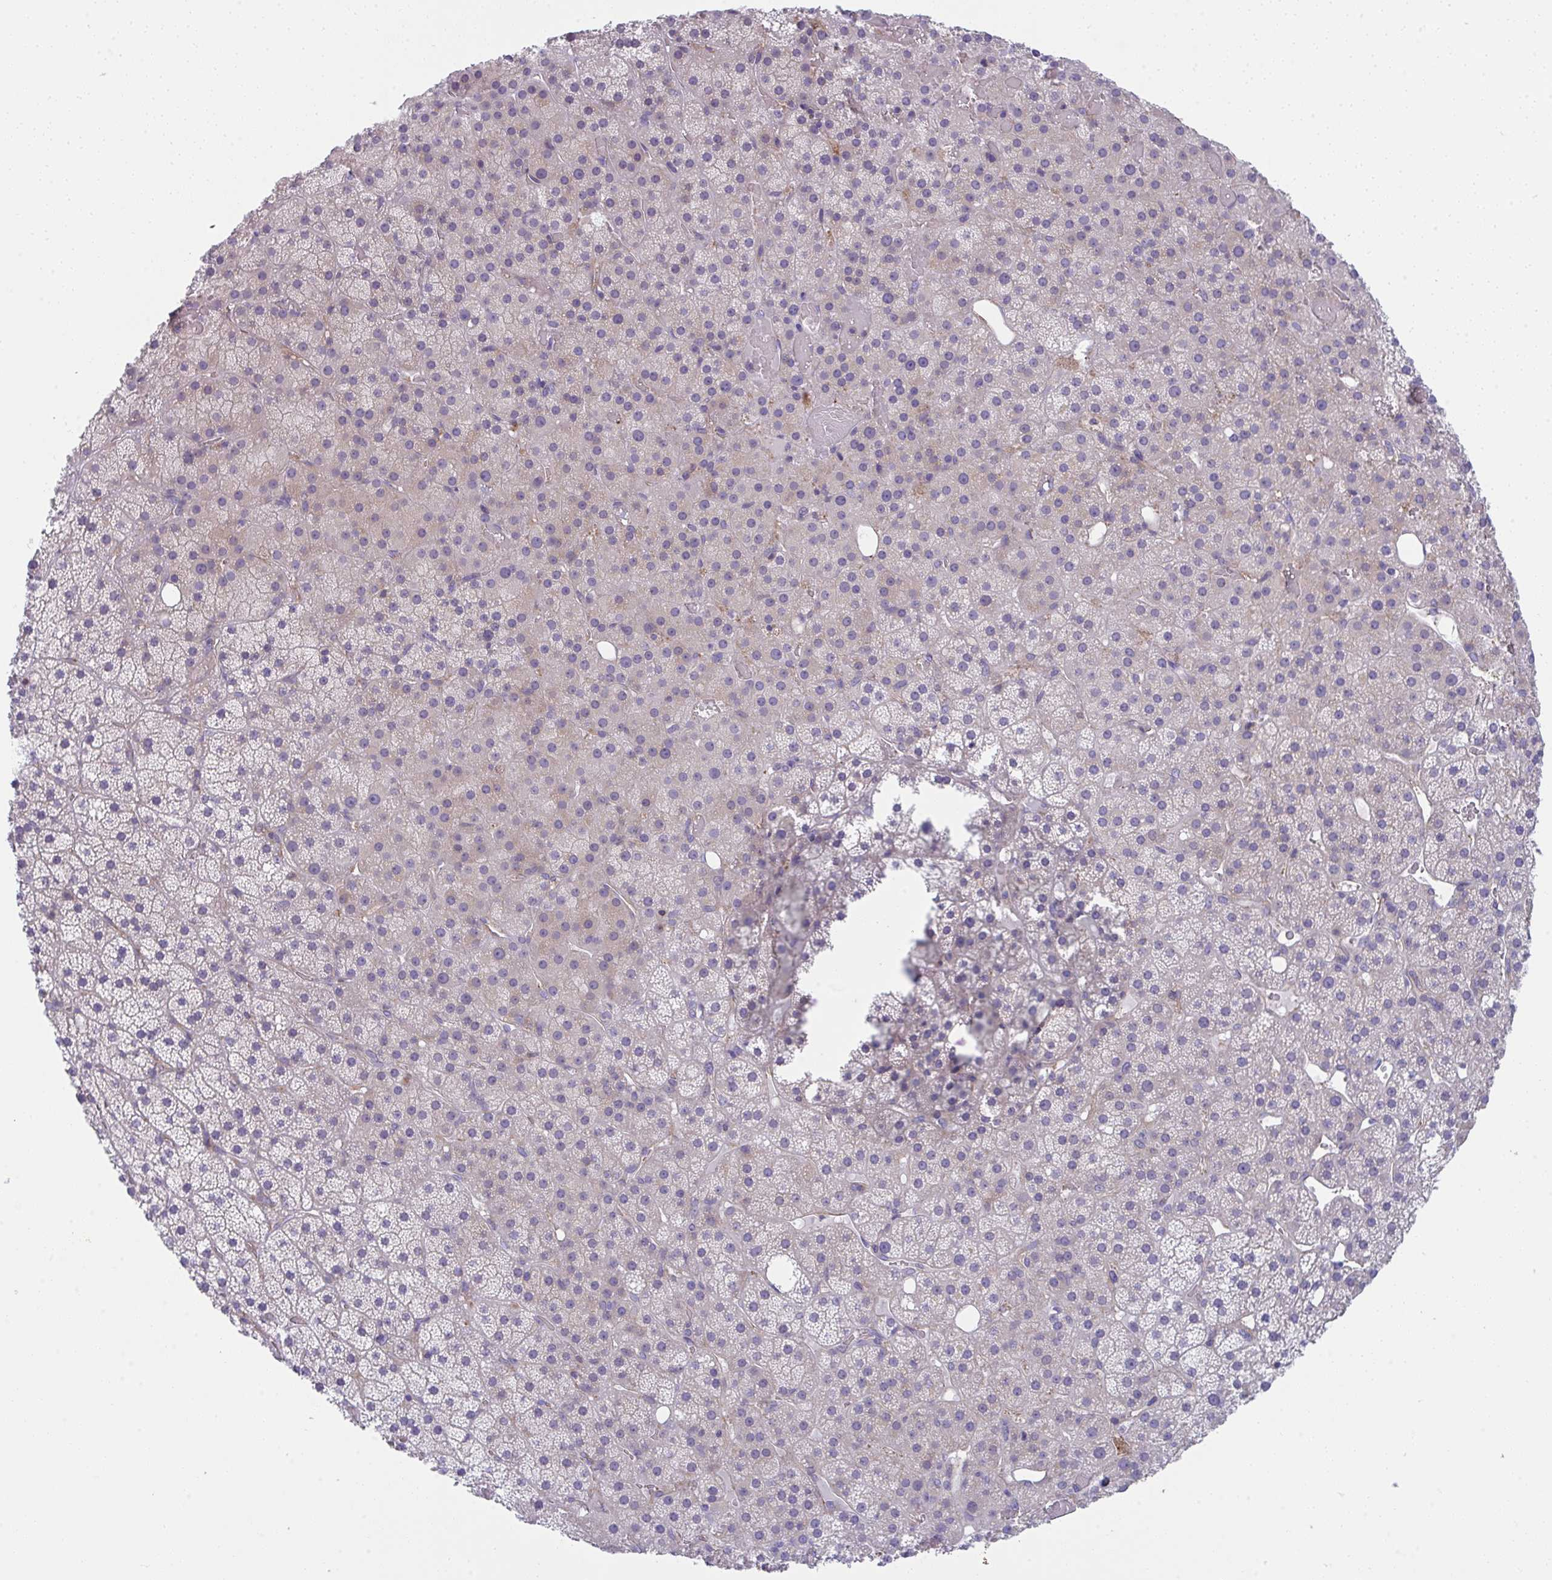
{"staining": {"intensity": "negative", "quantity": "none", "location": "none"}, "tissue": "adrenal gland", "cell_type": "Glandular cells", "image_type": "normal", "snomed": [{"axis": "morphology", "description": "Normal tissue, NOS"}, {"axis": "topography", "description": "Adrenal gland"}], "caption": "Immunohistochemical staining of benign adrenal gland reveals no significant positivity in glandular cells. The staining was performed using DAB (3,3'-diaminobenzidine) to visualize the protein expression in brown, while the nuclei were stained in blue with hematoxylin (Magnification: 20x).", "gene": "MYL12A", "patient": {"sex": "male", "age": 53}}